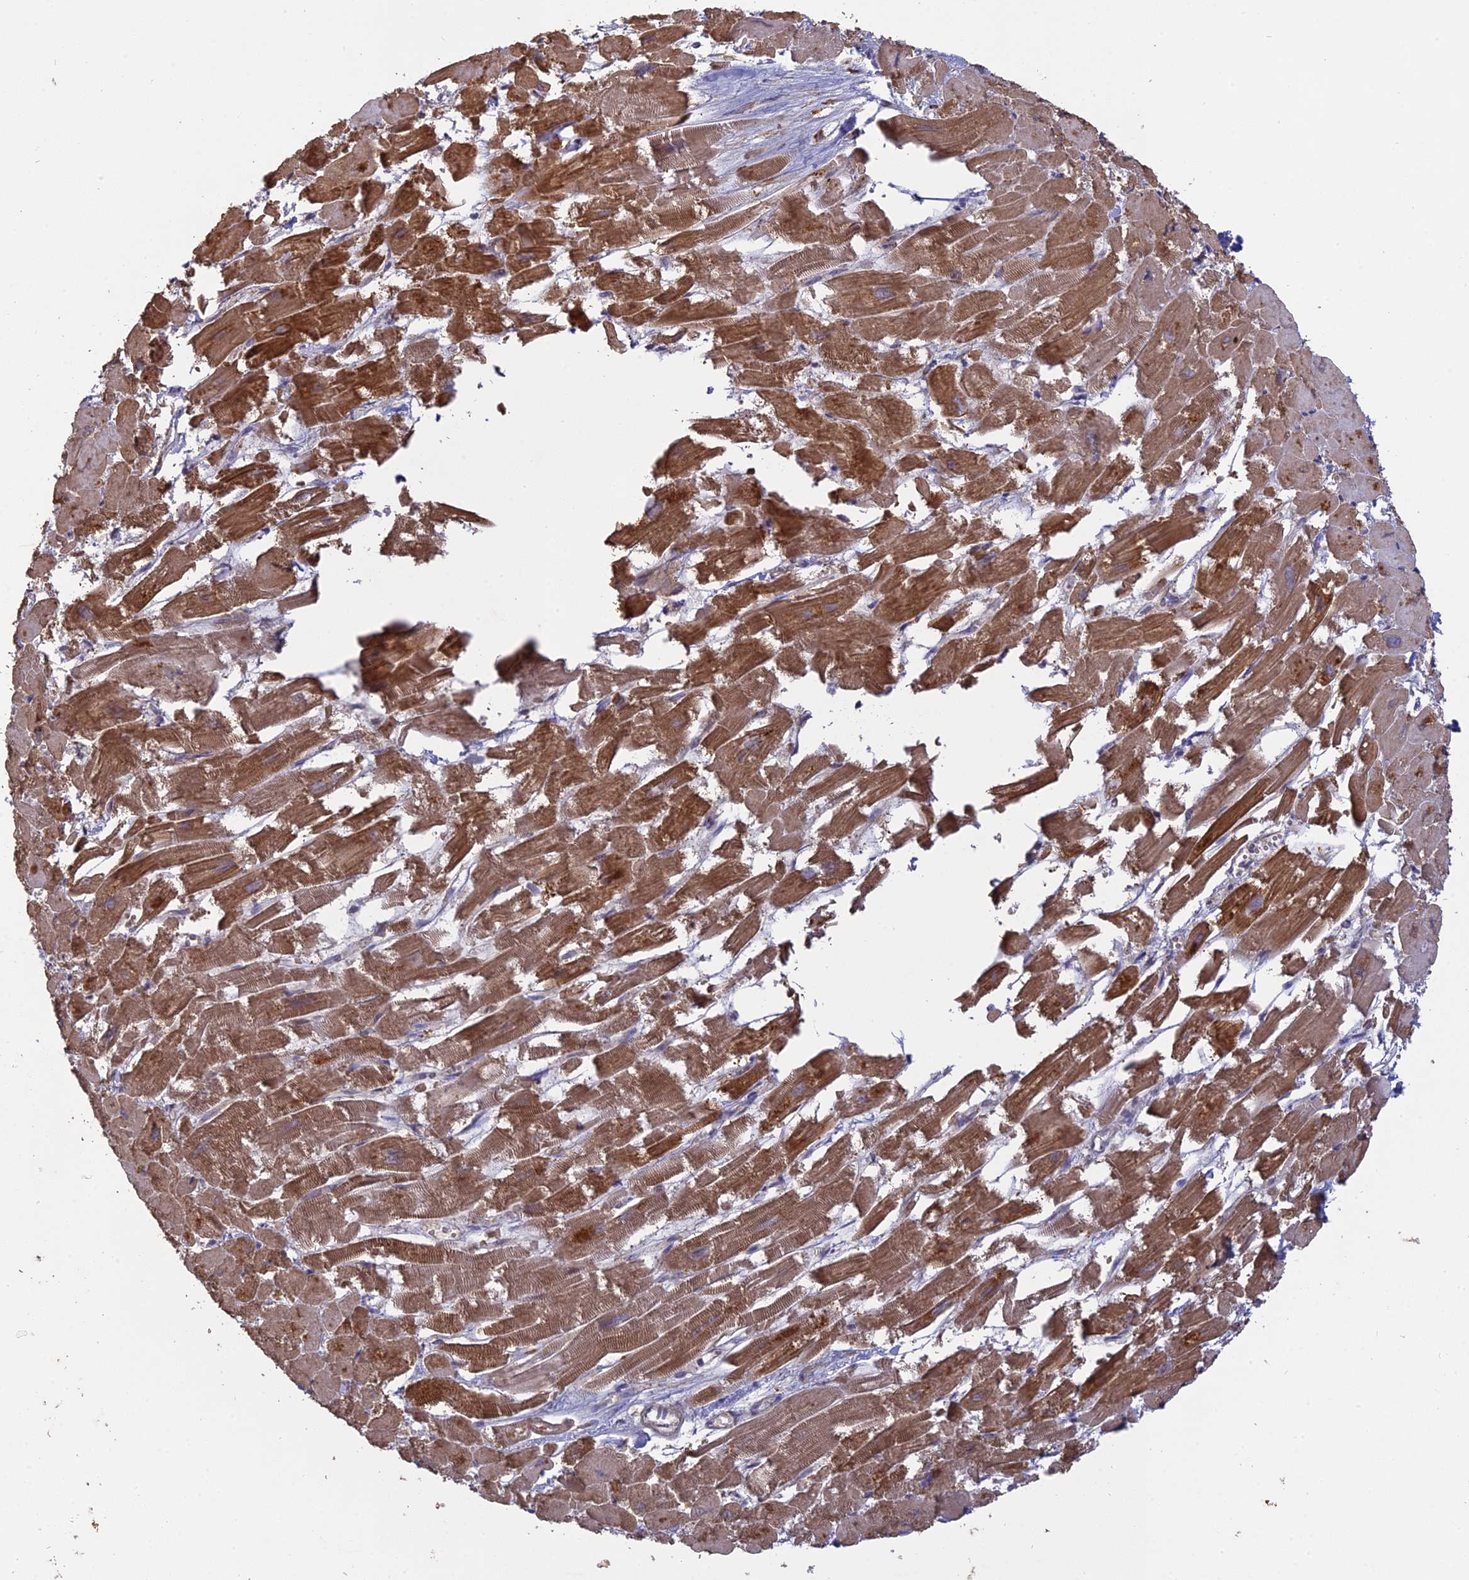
{"staining": {"intensity": "moderate", "quantity": "25%-75%", "location": "cytoplasmic/membranous"}, "tissue": "heart muscle", "cell_type": "Cardiomyocytes", "image_type": "normal", "snomed": [{"axis": "morphology", "description": "Normal tissue, NOS"}, {"axis": "topography", "description": "Heart"}], "caption": "Immunohistochemical staining of unremarkable heart muscle shows medium levels of moderate cytoplasmic/membranous expression in about 25%-75% of cardiomyocytes. (brown staining indicates protein expression, while blue staining denotes nuclei).", "gene": "PPIC", "patient": {"sex": "male", "age": 54}}